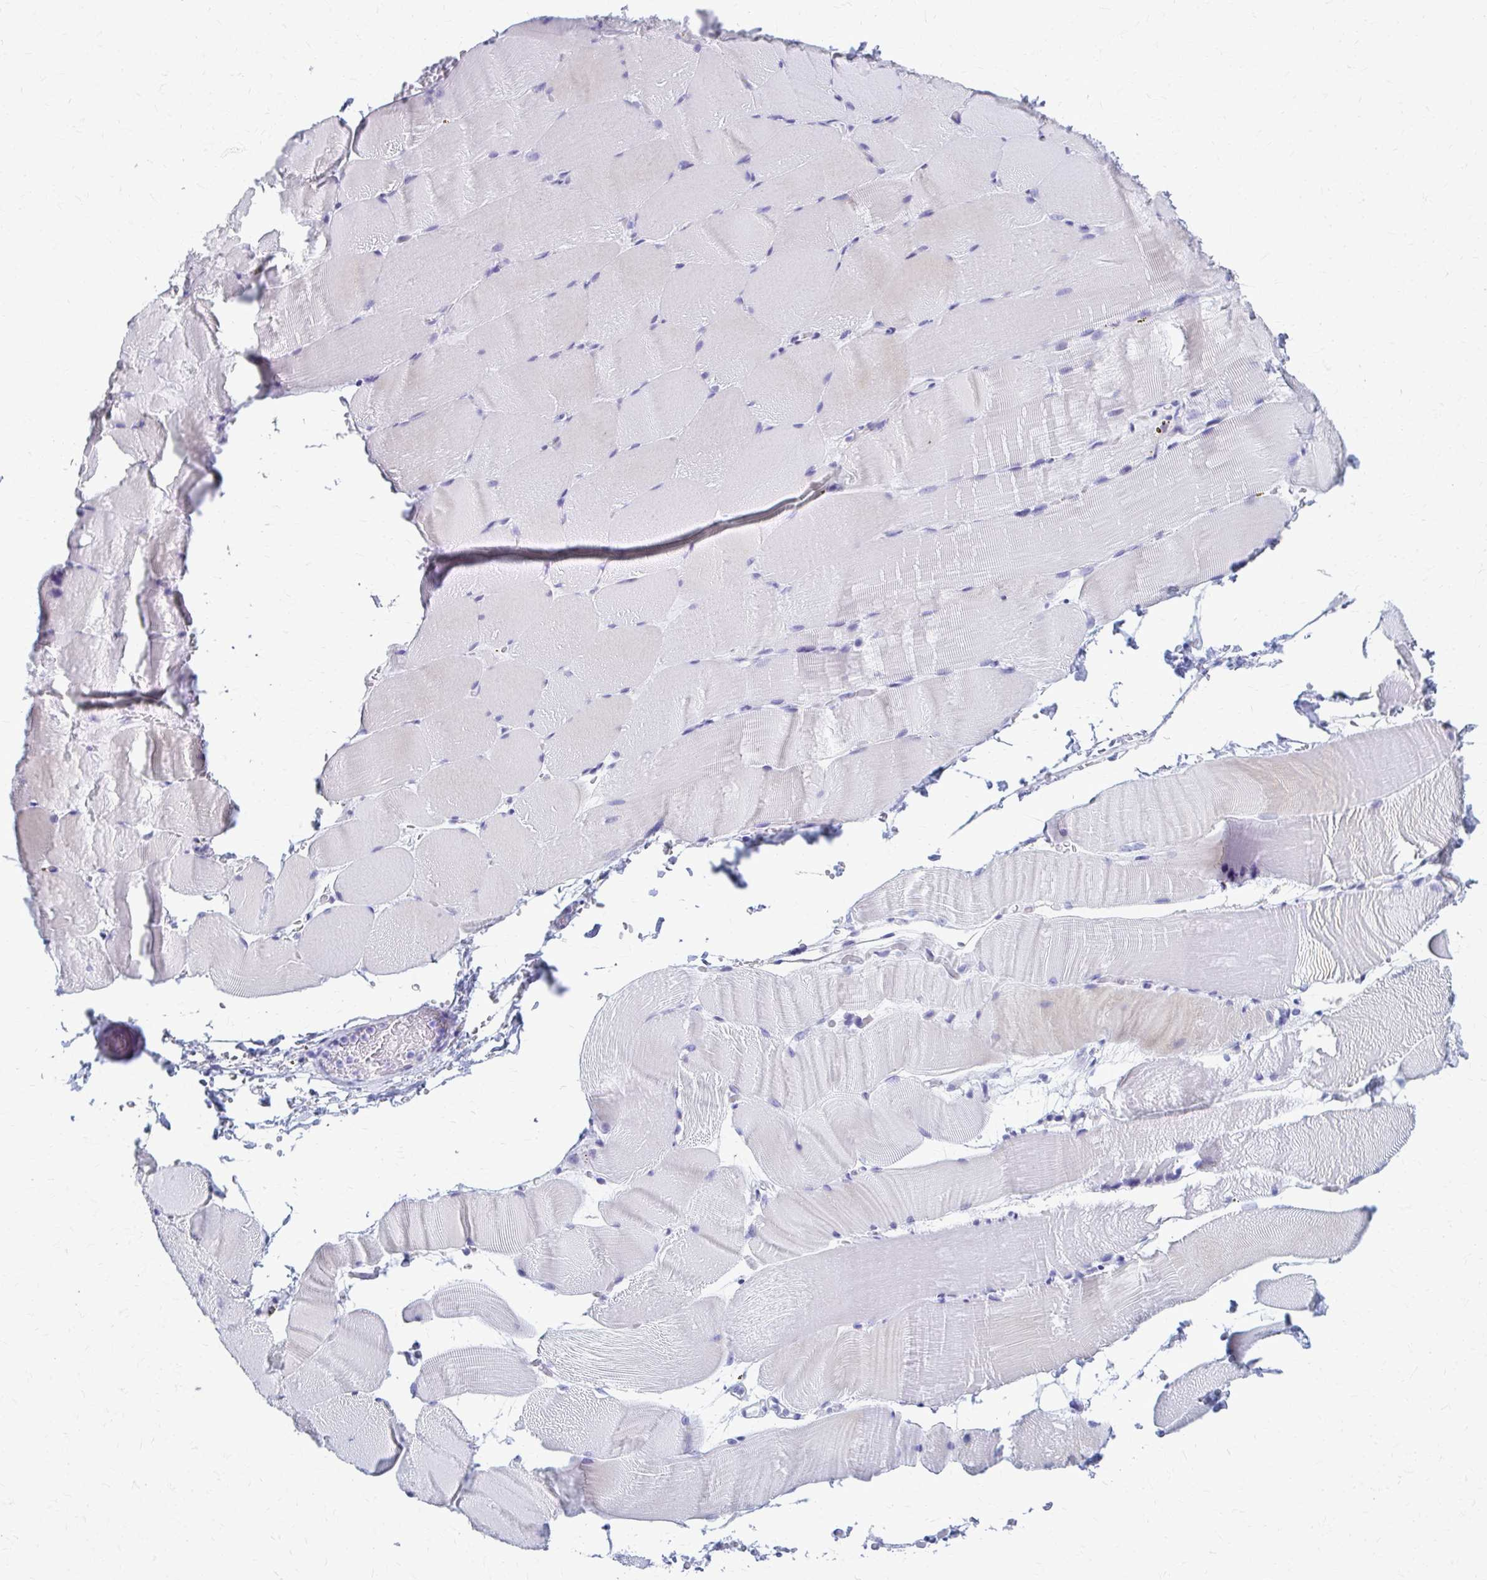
{"staining": {"intensity": "negative", "quantity": "none", "location": "none"}, "tissue": "skeletal muscle", "cell_type": "Myocytes", "image_type": "normal", "snomed": [{"axis": "morphology", "description": "Normal tissue, NOS"}, {"axis": "topography", "description": "Skeletal muscle"}], "caption": "Immunohistochemical staining of normal skeletal muscle exhibits no significant expression in myocytes. Nuclei are stained in blue.", "gene": "CELF5", "patient": {"sex": "female", "age": 37}}